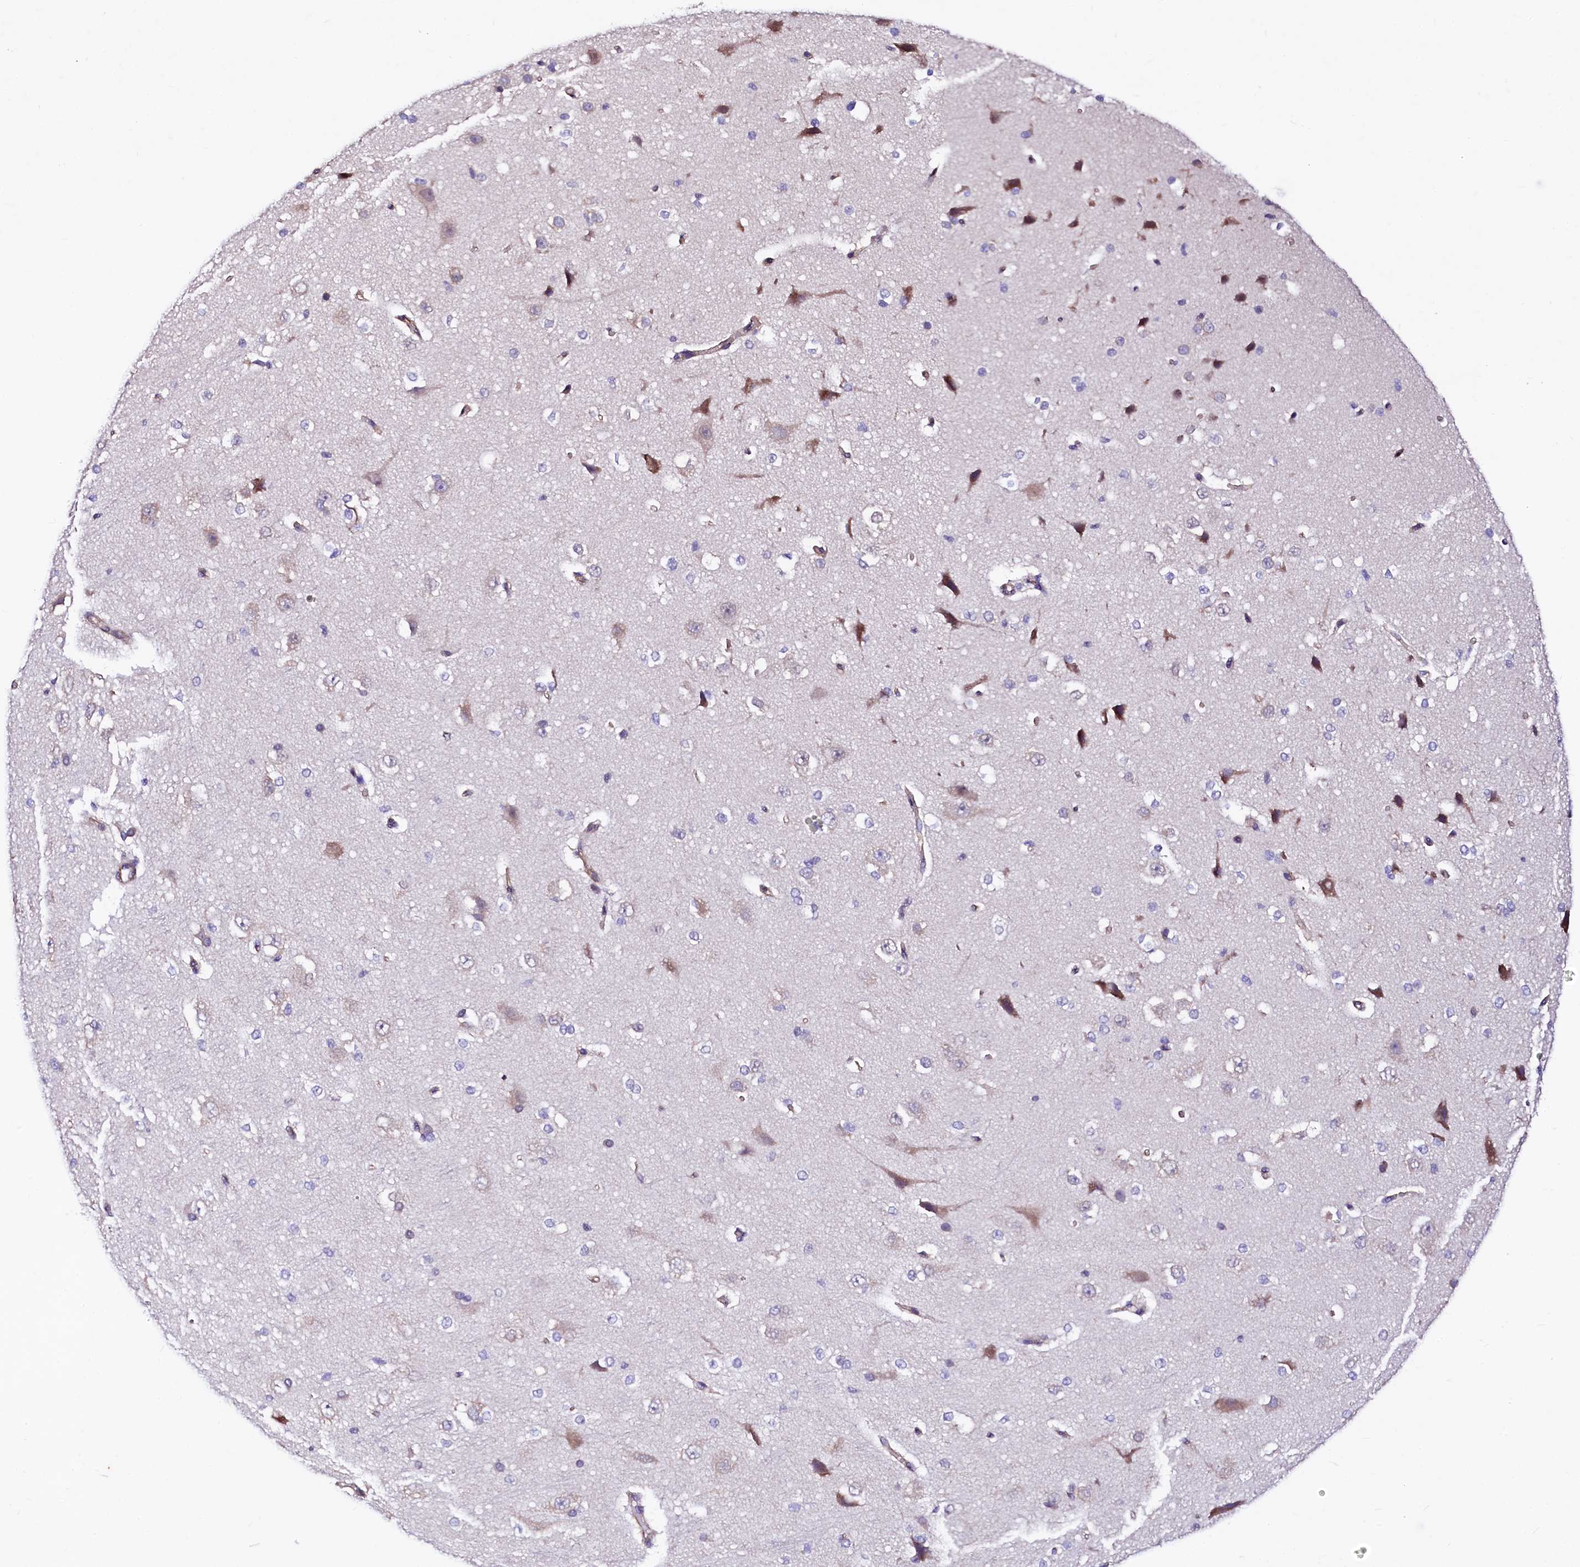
{"staining": {"intensity": "moderate", "quantity": "25%-75%", "location": "cytoplasmic/membranous"}, "tissue": "cerebral cortex", "cell_type": "Endothelial cells", "image_type": "normal", "snomed": [{"axis": "morphology", "description": "Normal tissue, NOS"}, {"axis": "morphology", "description": "Developmental malformation"}, {"axis": "topography", "description": "Cerebral cortex"}], "caption": "A high-resolution photomicrograph shows IHC staining of unremarkable cerebral cortex, which reveals moderate cytoplasmic/membranous positivity in approximately 25%-75% of endothelial cells.", "gene": "GPR176", "patient": {"sex": "female", "age": 30}}